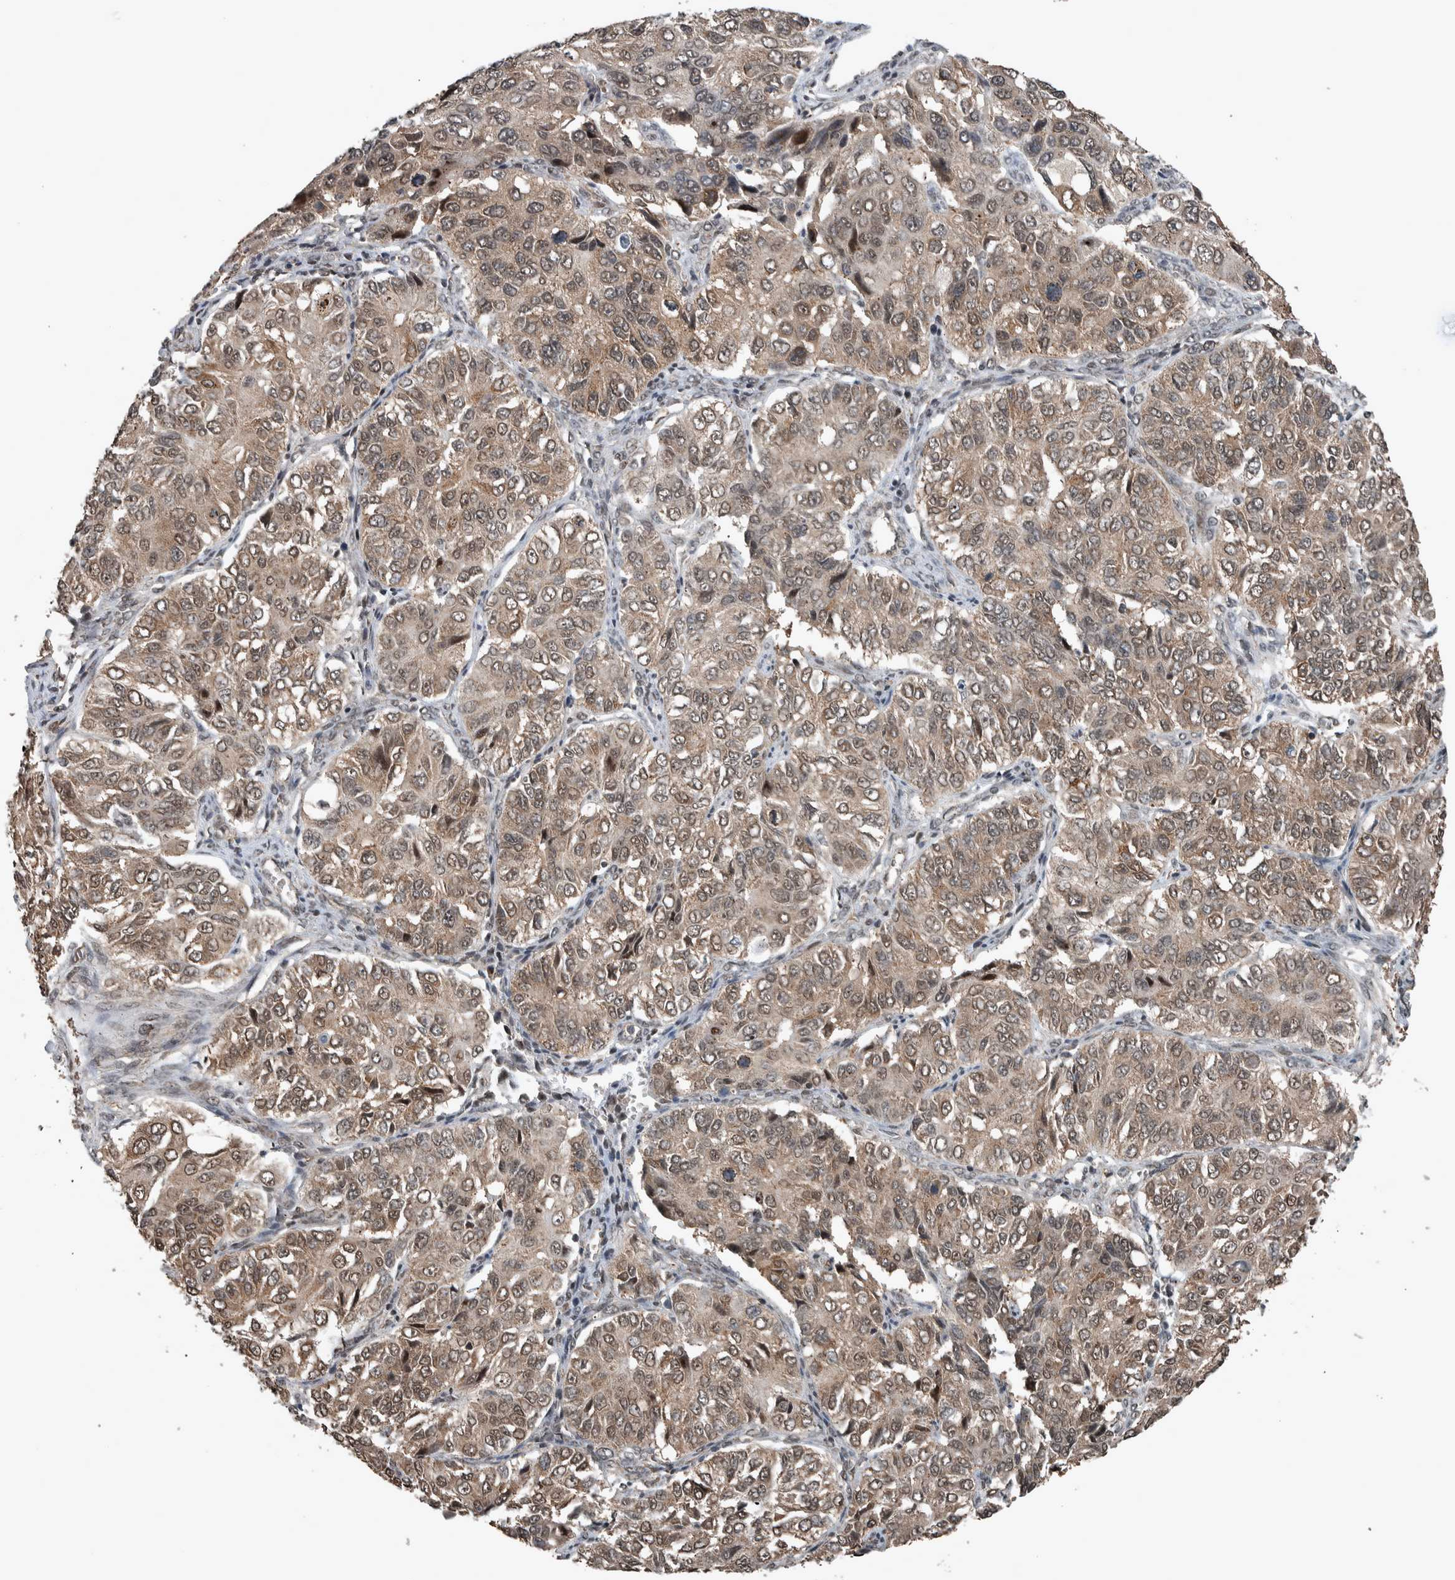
{"staining": {"intensity": "weak", "quantity": ">75%", "location": "cytoplasmic/membranous,nuclear"}, "tissue": "ovarian cancer", "cell_type": "Tumor cells", "image_type": "cancer", "snomed": [{"axis": "morphology", "description": "Carcinoma, endometroid"}, {"axis": "topography", "description": "Ovary"}], "caption": "Protein positivity by immunohistochemistry (IHC) reveals weak cytoplasmic/membranous and nuclear staining in about >75% of tumor cells in ovarian endometroid carcinoma. The staining was performed using DAB, with brown indicating positive protein expression. Nuclei are stained blue with hematoxylin.", "gene": "MYO1E", "patient": {"sex": "female", "age": 51}}